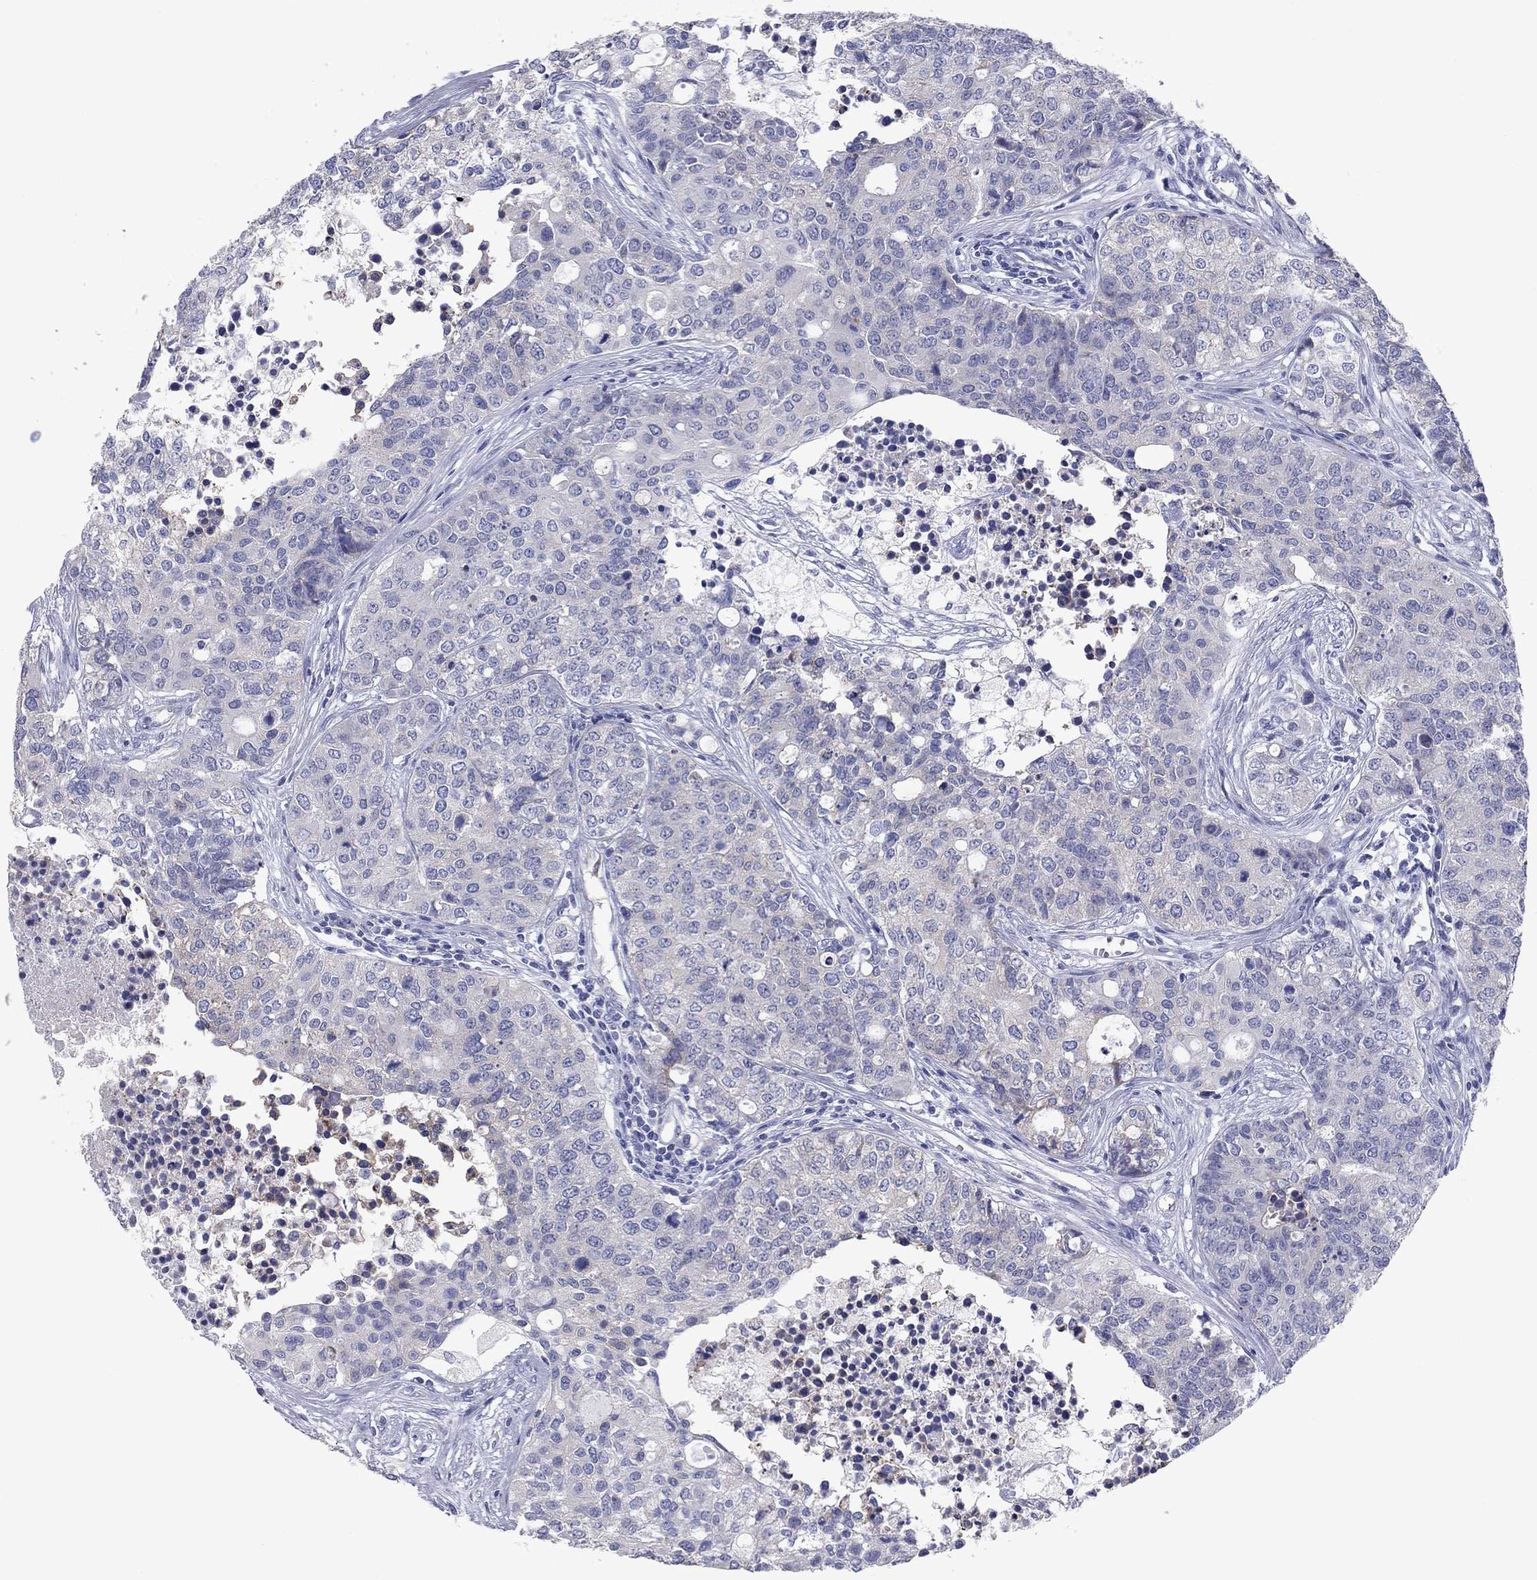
{"staining": {"intensity": "negative", "quantity": "none", "location": "none"}, "tissue": "carcinoid", "cell_type": "Tumor cells", "image_type": "cancer", "snomed": [{"axis": "morphology", "description": "Carcinoid, malignant, NOS"}, {"axis": "topography", "description": "Colon"}], "caption": "Immunohistochemistry histopathology image of carcinoid stained for a protein (brown), which reveals no positivity in tumor cells.", "gene": "GRK7", "patient": {"sex": "male", "age": 81}}